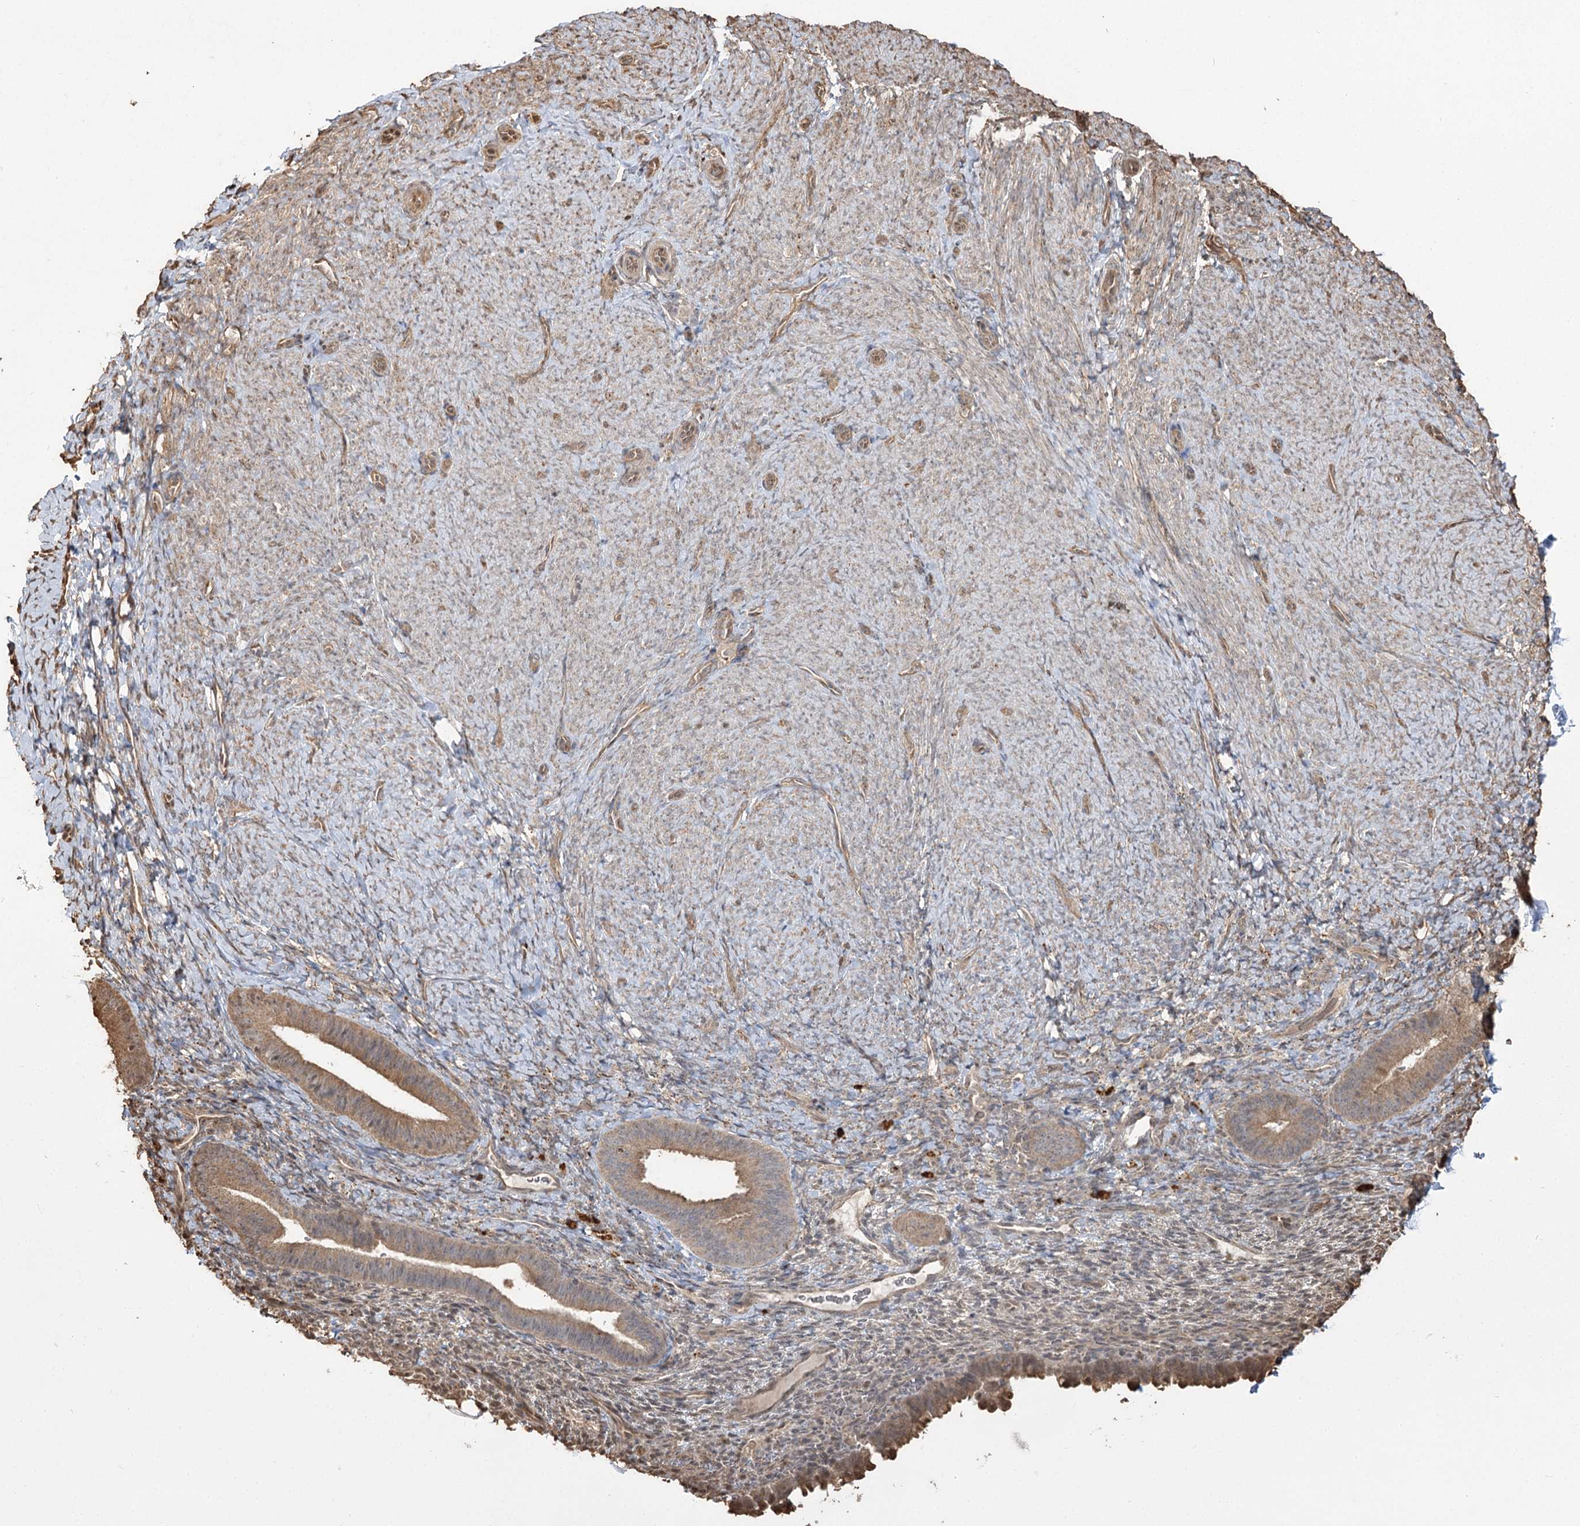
{"staining": {"intensity": "weak", "quantity": "<25%", "location": "cytoplasmic/membranous"}, "tissue": "endometrium", "cell_type": "Cells in endometrial stroma", "image_type": "normal", "snomed": [{"axis": "morphology", "description": "Normal tissue, NOS"}, {"axis": "topography", "description": "Endometrium"}], "caption": "Protein analysis of unremarkable endometrium shows no significant staining in cells in endometrial stroma. (DAB (3,3'-diaminobenzidine) immunohistochemistry (IHC) with hematoxylin counter stain).", "gene": "PLCH1", "patient": {"sex": "female", "age": 65}}